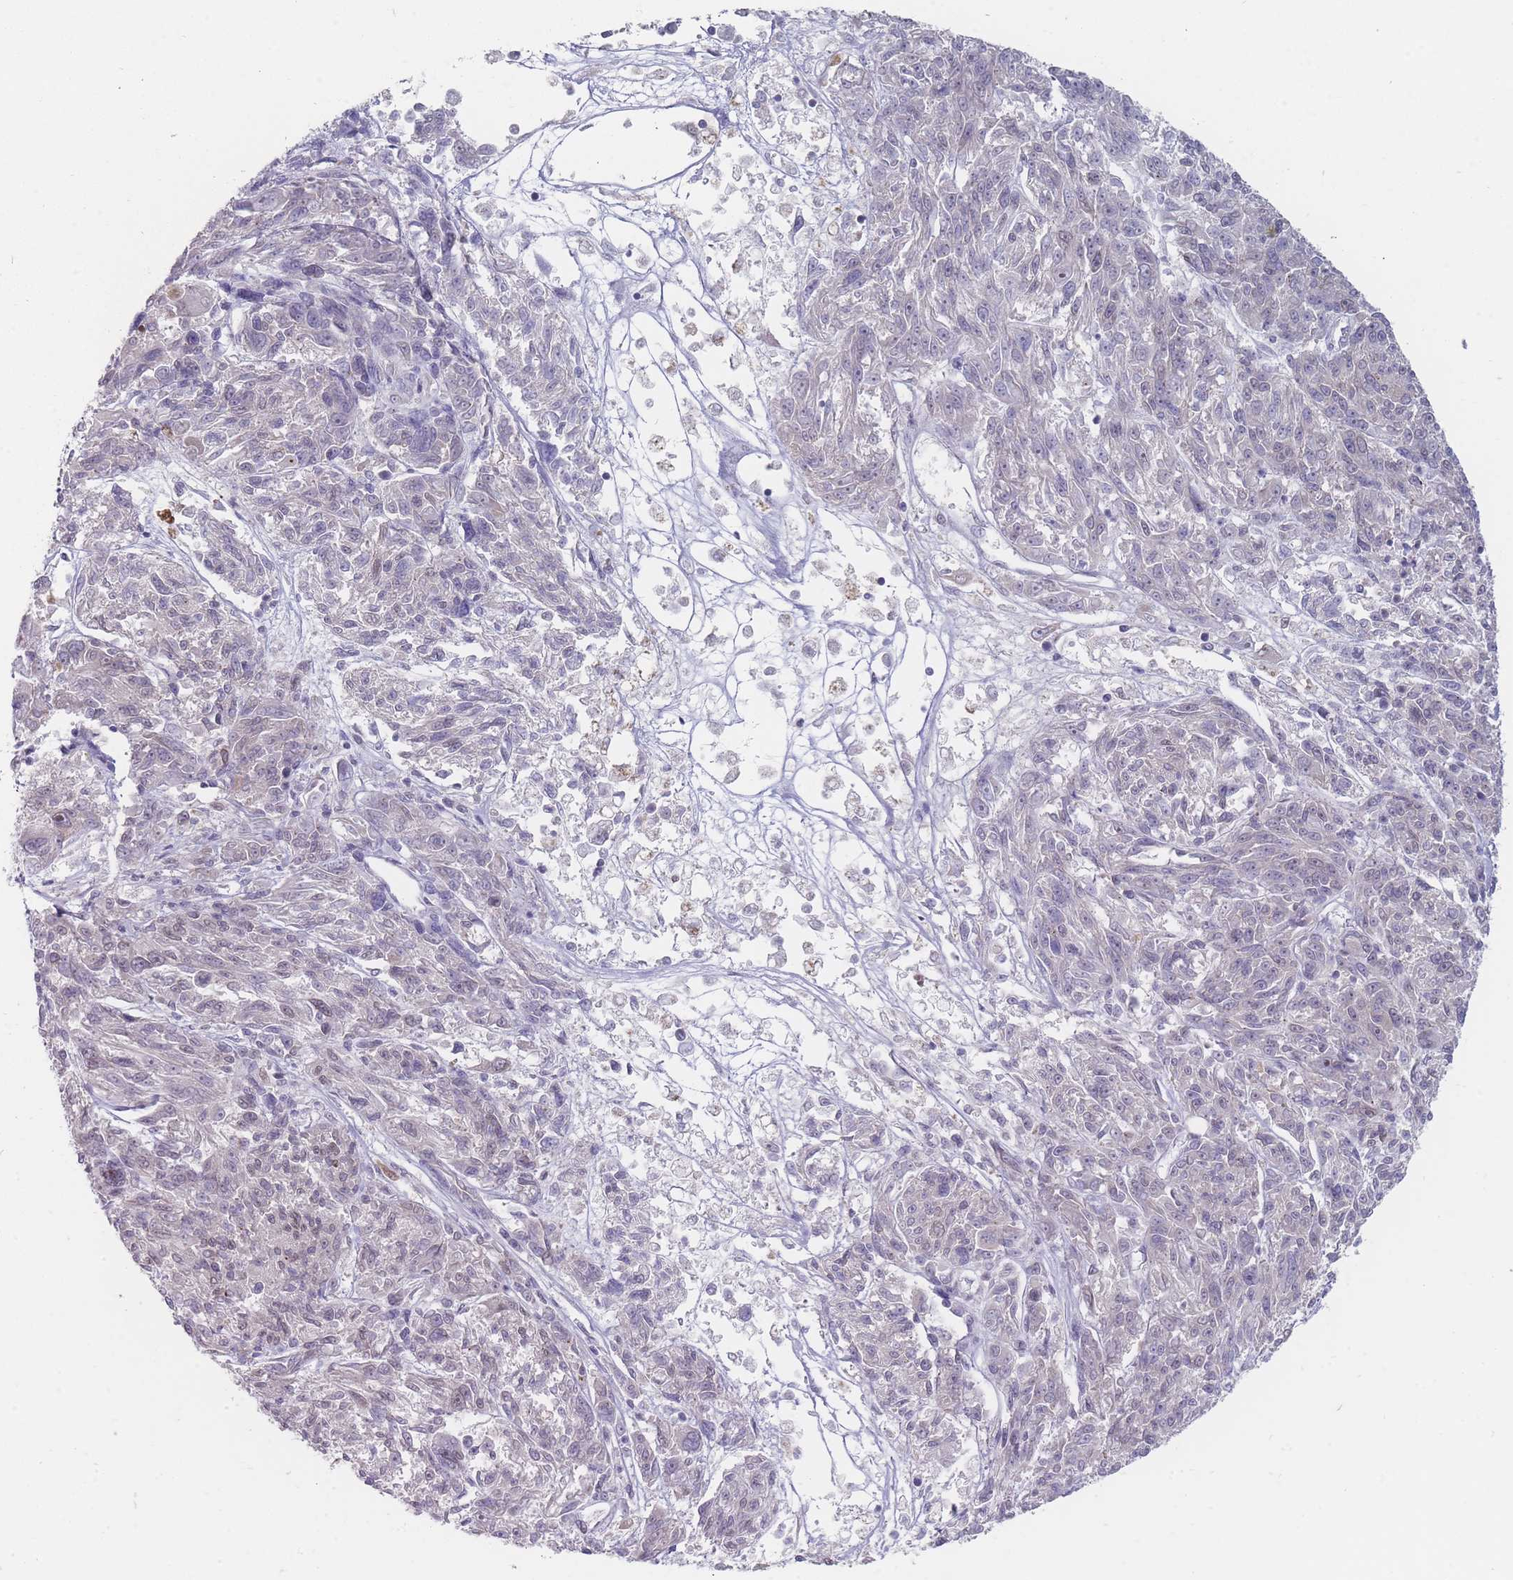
{"staining": {"intensity": "moderate", "quantity": "25%-75%", "location": "cytoplasmic/membranous,nuclear"}, "tissue": "melanoma", "cell_type": "Tumor cells", "image_type": "cancer", "snomed": [{"axis": "morphology", "description": "Malignant melanoma, NOS"}, {"axis": "topography", "description": "Skin"}], "caption": "Immunohistochemistry (IHC) (DAB (3,3'-diaminobenzidine)) staining of human malignant melanoma displays moderate cytoplasmic/membranous and nuclear protein positivity in about 25%-75% of tumor cells.", "gene": "PCDH12", "patient": {"sex": "male", "age": 53}}